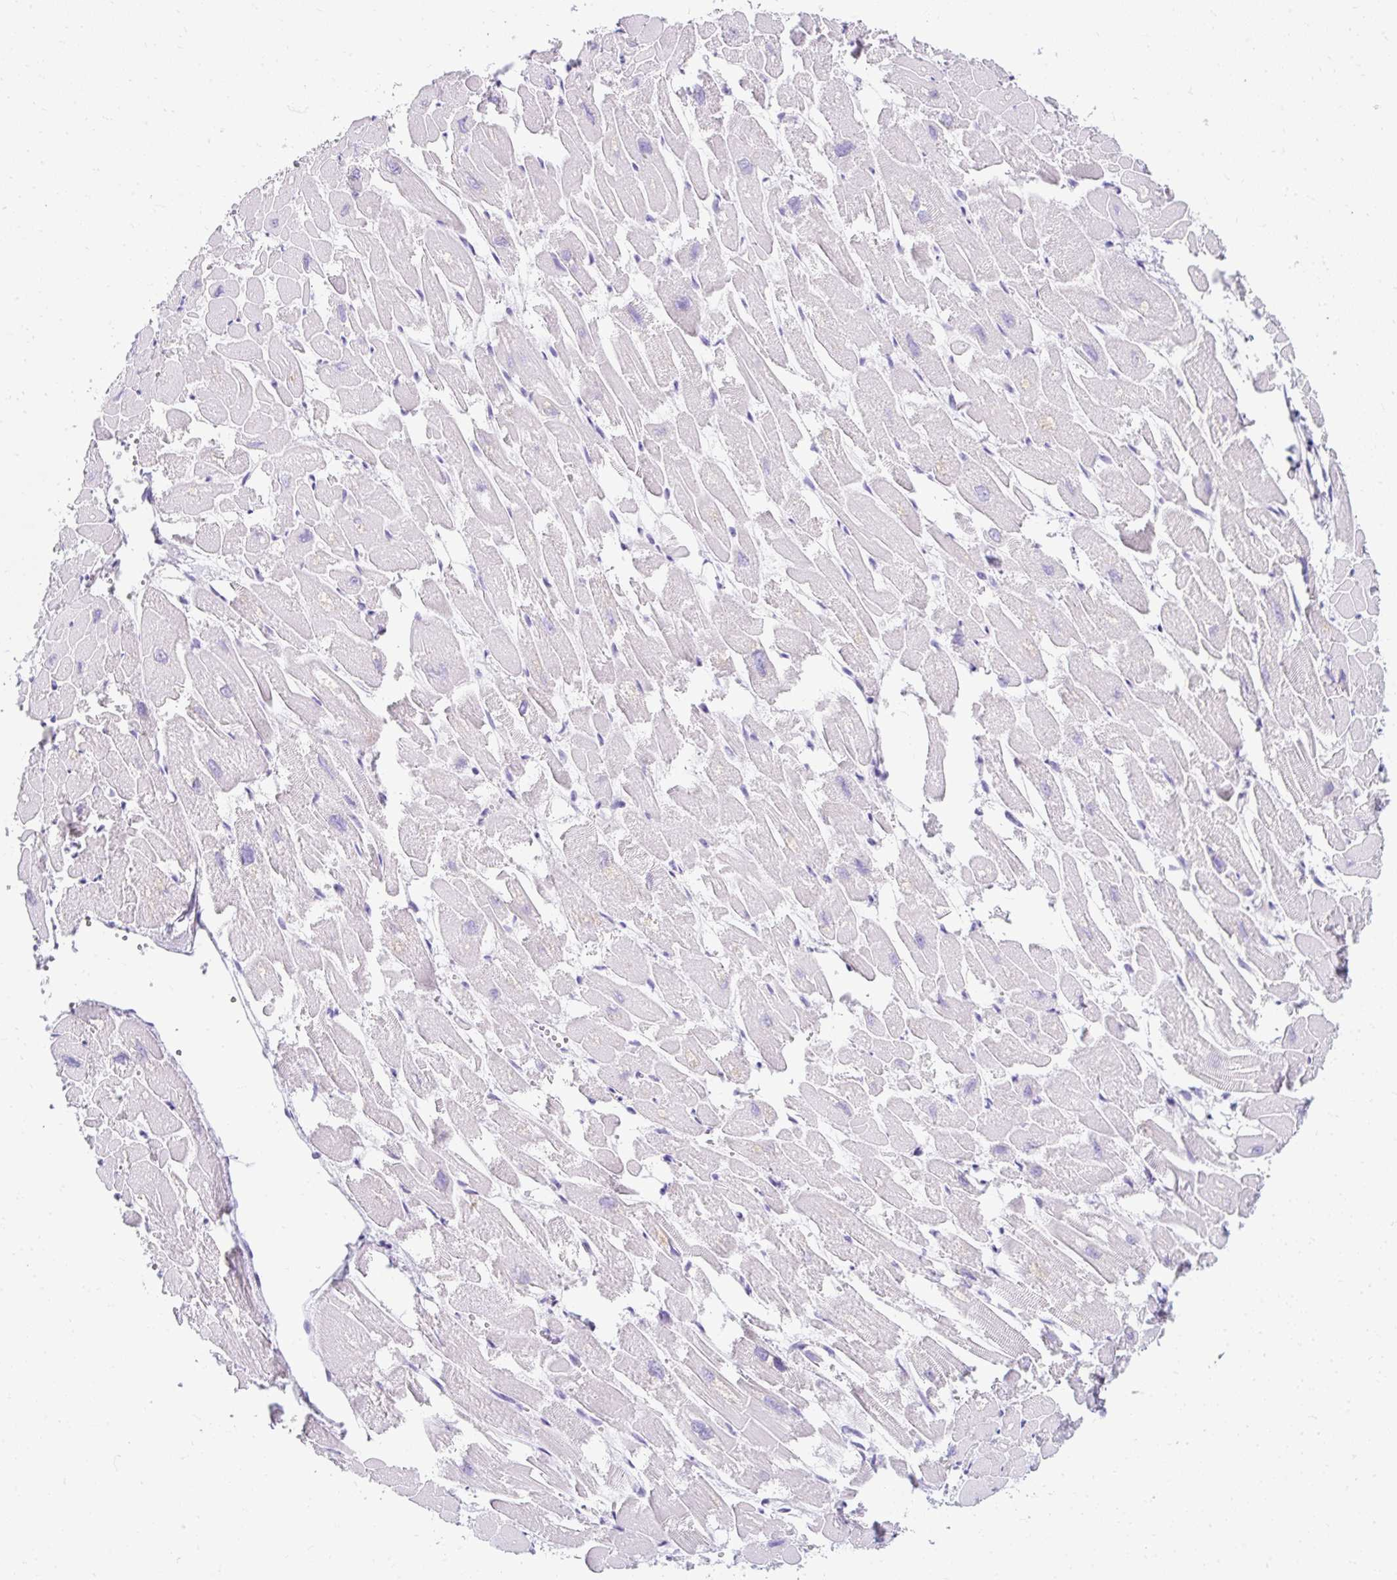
{"staining": {"intensity": "negative", "quantity": "none", "location": "none"}, "tissue": "heart muscle", "cell_type": "Cardiomyocytes", "image_type": "normal", "snomed": [{"axis": "morphology", "description": "Normal tissue, NOS"}, {"axis": "topography", "description": "Heart"}], "caption": "Heart muscle was stained to show a protein in brown. There is no significant staining in cardiomyocytes. (Brightfield microscopy of DAB (3,3'-diaminobenzidine) IHC at high magnification).", "gene": "GOLGA8A", "patient": {"sex": "male", "age": 54}}